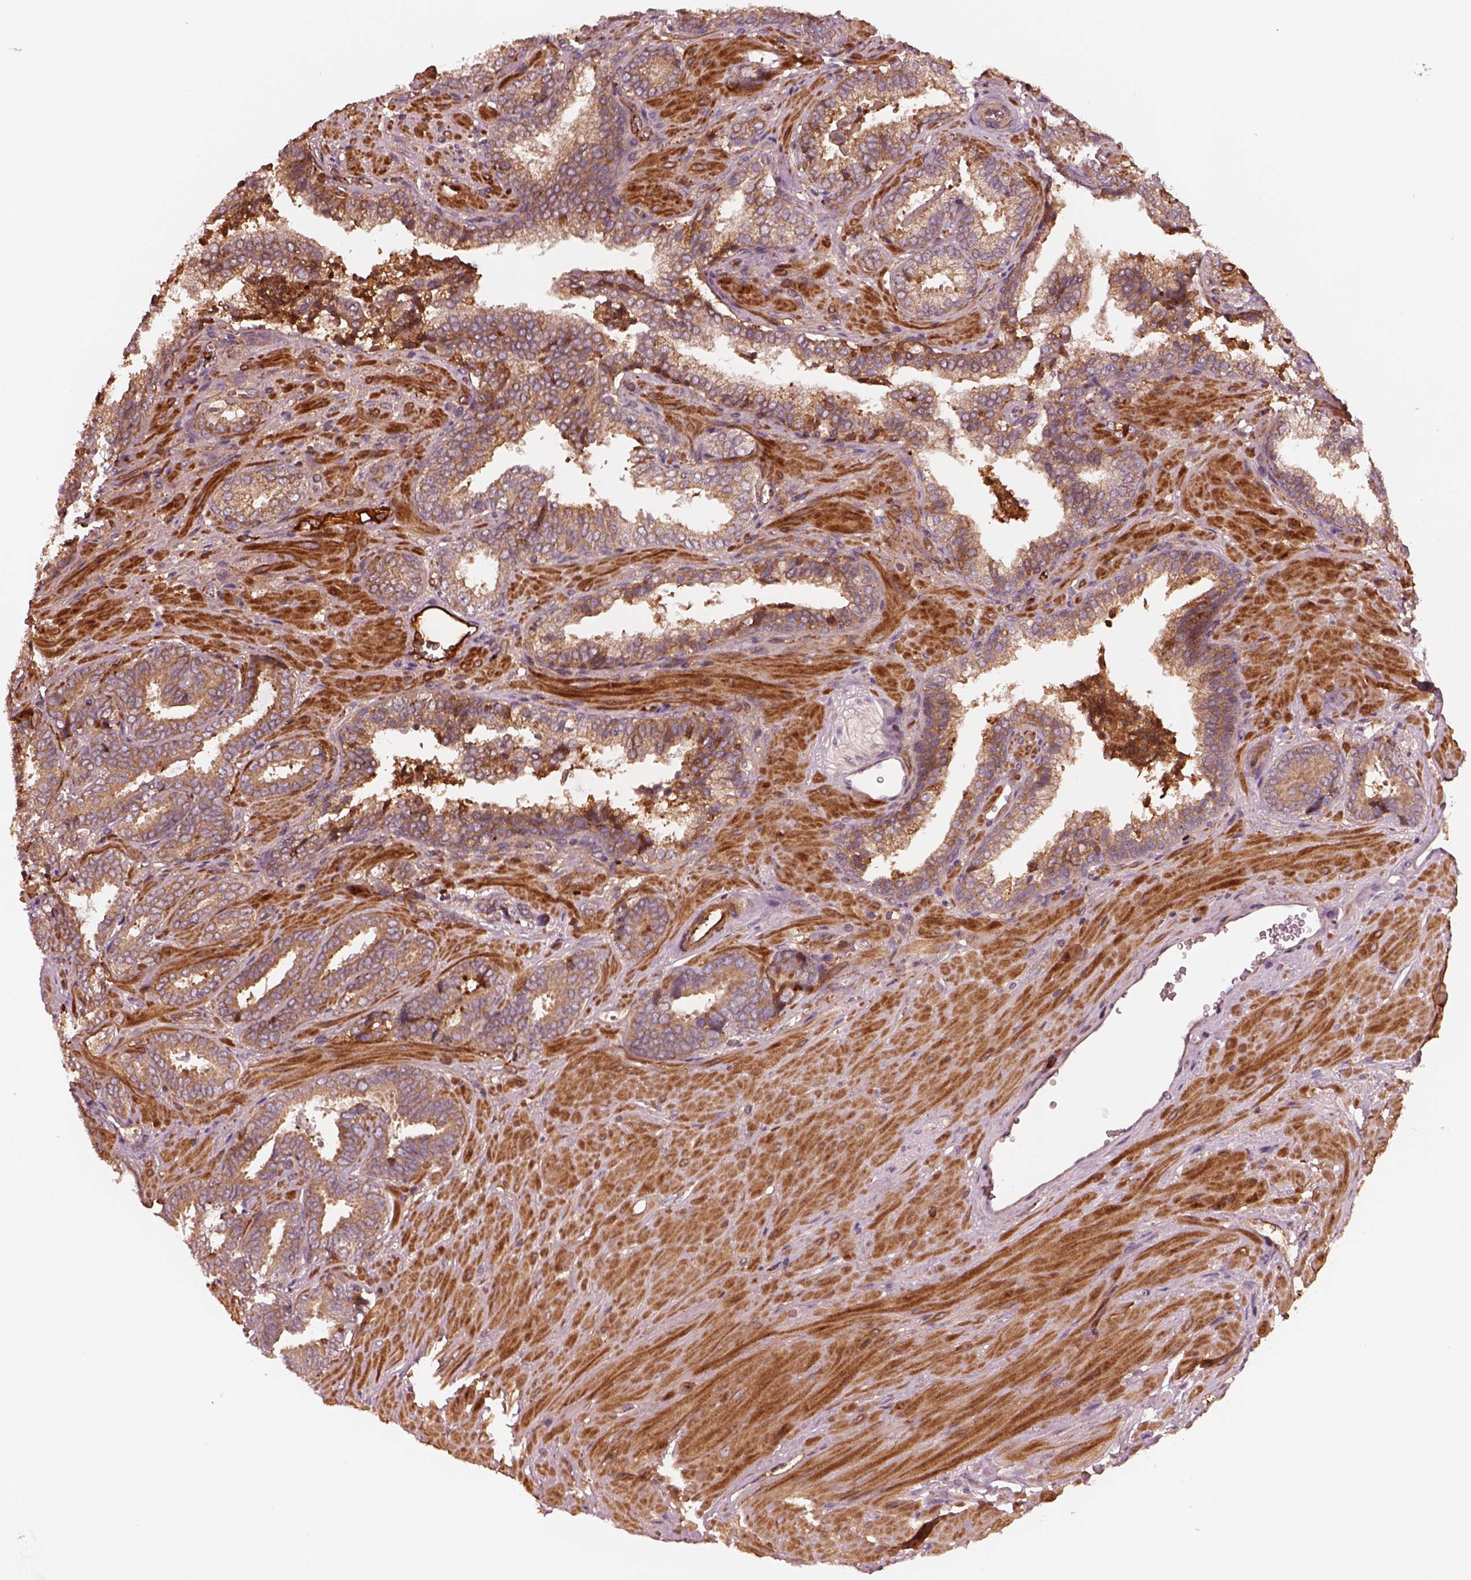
{"staining": {"intensity": "moderate", "quantity": "<25%", "location": "cytoplasmic/membranous"}, "tissue": "prostate cancer", "cell_type": "Tumor cells", "image_type": "cancer", "snomed": [{"axis": "morphology", "description": "Adenocarcinoma, Low grade"}, {"axis": "topography", "description": "Prostate"}], "caption": "A brown stain shows moderate cytoplasmic/membranous staining of a protein in human prostate low-grade adenocarcinoma tumor cells. (DAB (3,3'-diaminobenzidine) IHC with brightfield microscopy, high magnification).", "gene": "ASCC2", "patient": {"sex": "male", "age": 61}}